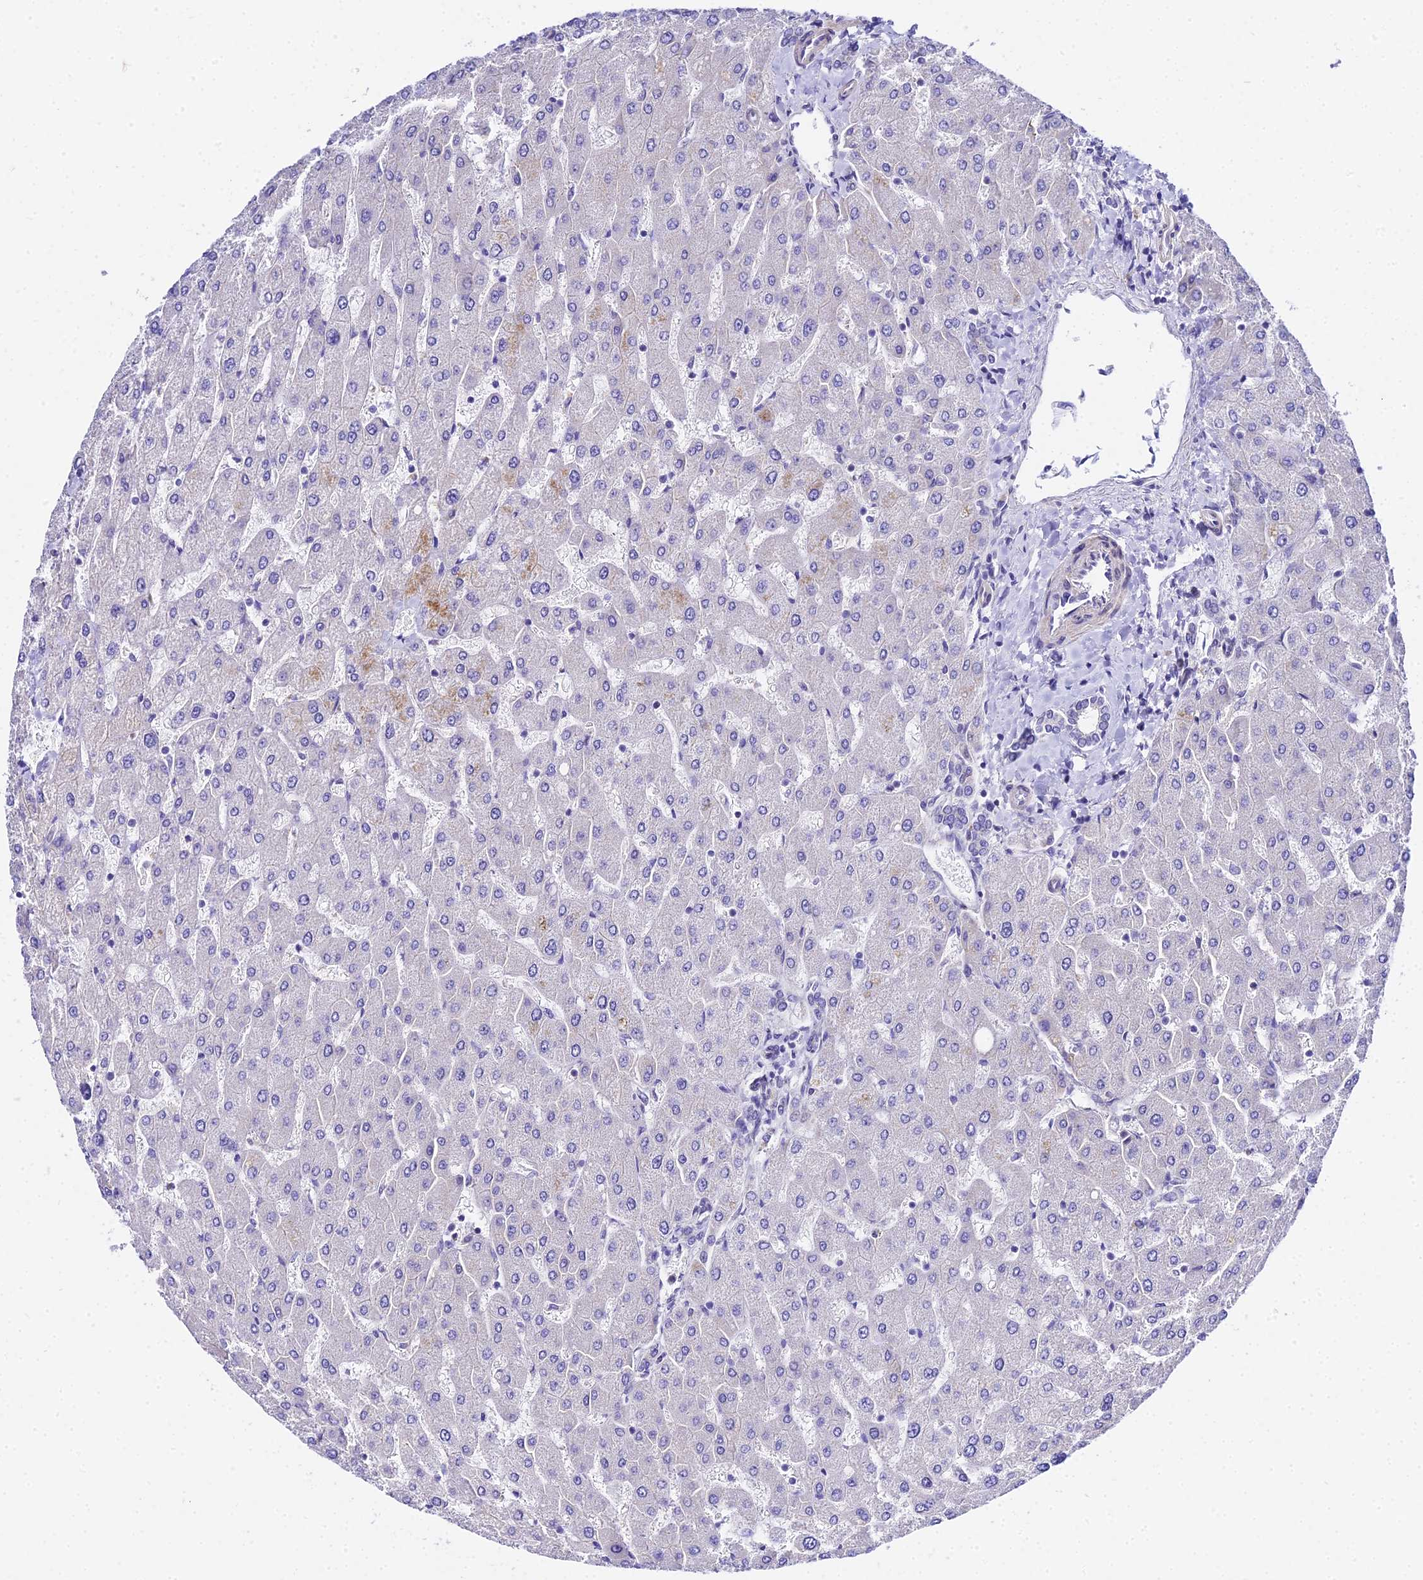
{"staining": {"intensity": "negative", "quantity": "none", "location": "none"}, "tissue": "liver", "cell_type": "Cholangiocytes", "image_type": "normal", "snomed": [{"axis": "morphology", "description": "Normal tissue, NOS"}, {"axis": "topography", "description": "Liver"}], "caption": "Immunohistochemistry (IHC) of normal liver shows no positivity in cholangiocytes. (DAB IHC with hematoxylin counter stain).", "gene": "ZNF628", "patient": {"sex": "male", "age": 55}}